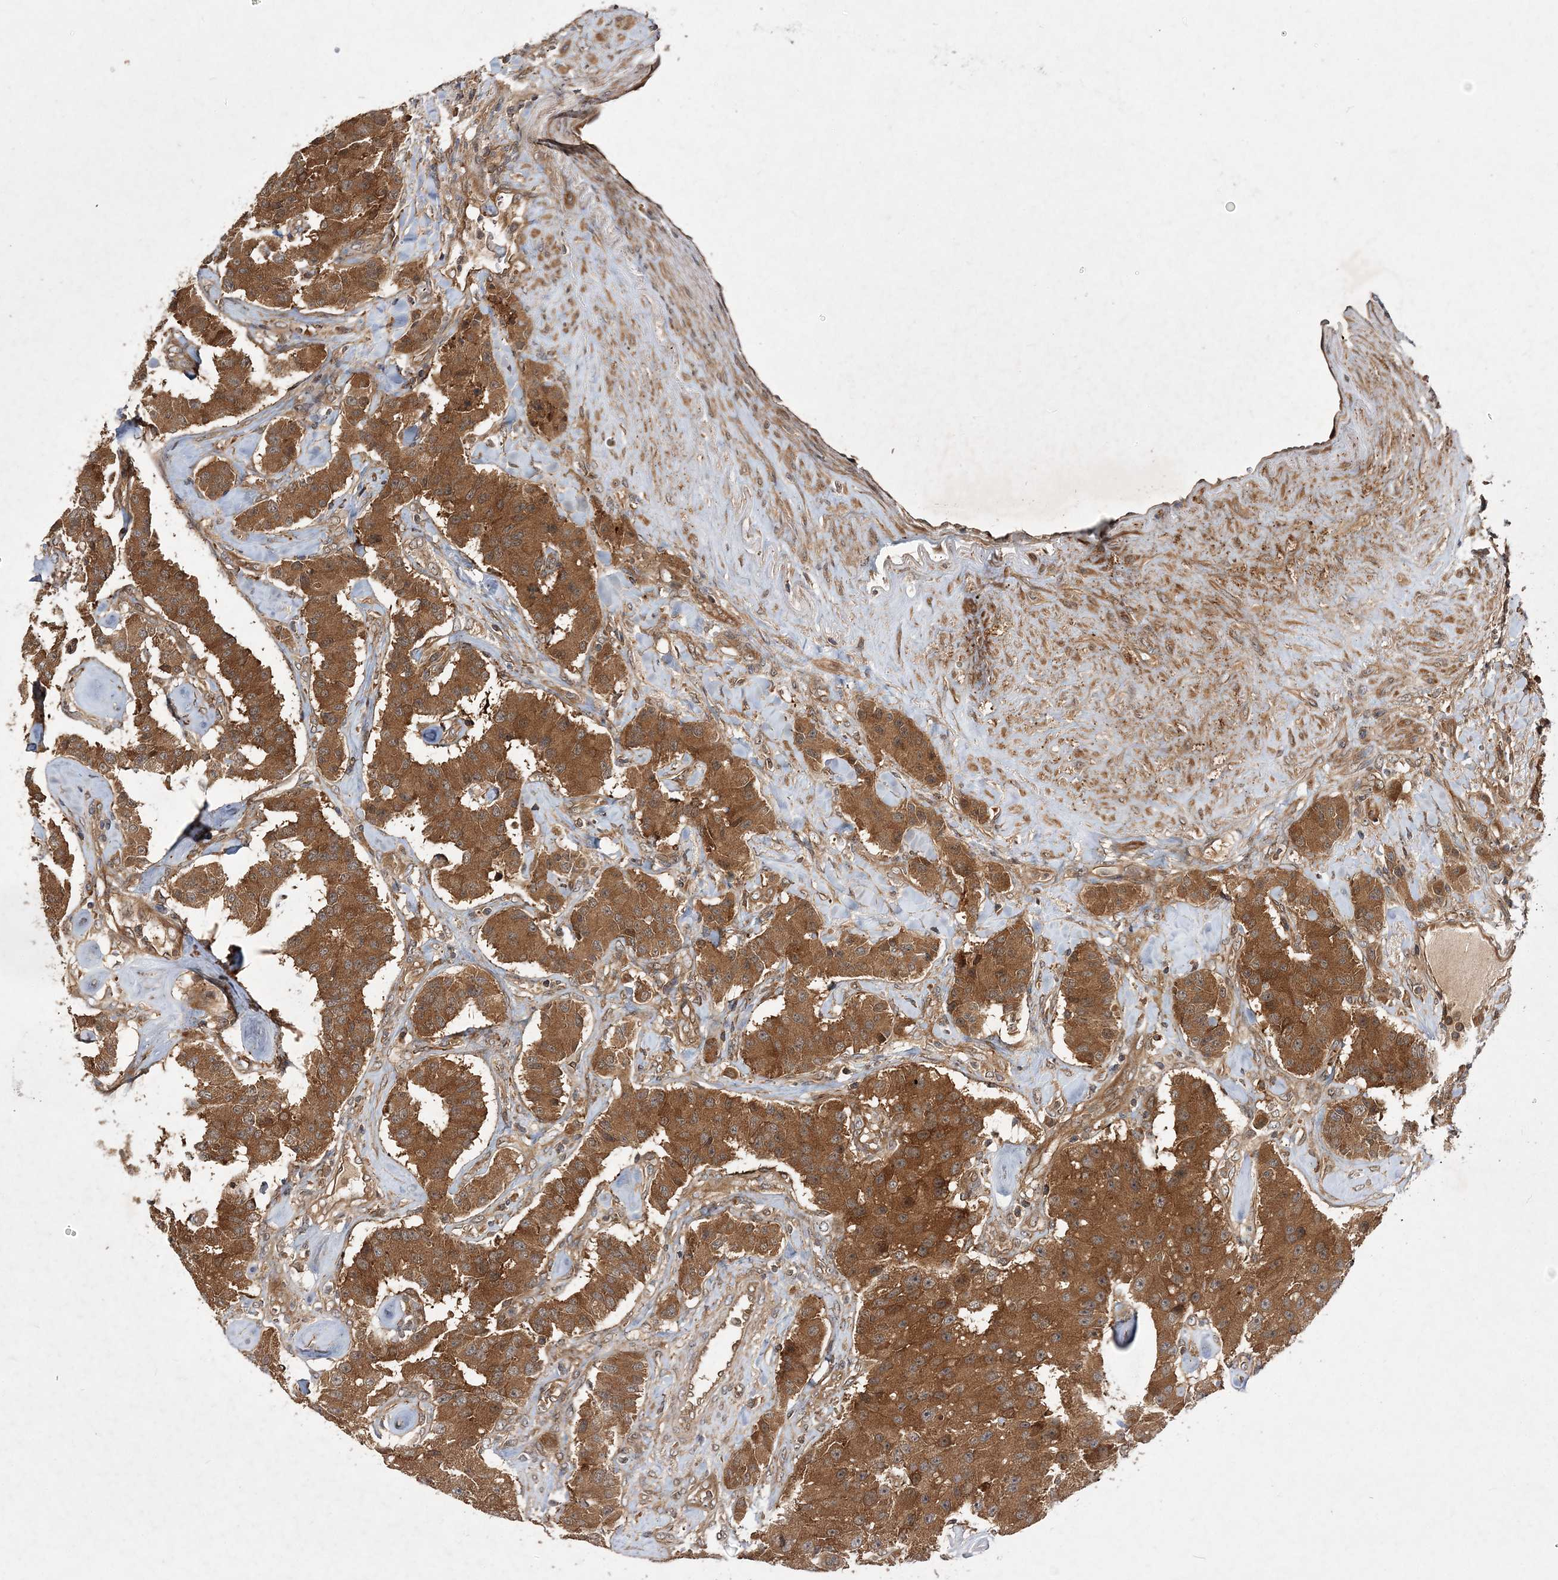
{"staining": {"intensity": "strong", "quantity": ">75%", "location": "cytoplasmic/membranous"}, "tissue": "carcinoid", "cell_type": "Tumor cells", "image_type": "cancer", "snomed": [{"axis": "morphology", "description": "Carcinoid, malignant, NOS"}, {"axis": "topography", "description": "Pancreas"}], "caption": "A micrograph showing strong cytoplasmic/membranous positivity in approximately >75% of tumor cells in carcinoid (malignant), as visualized by brown immunohistochemical staining.", "gene": "TMEM9B", "patient": {"sex": "male", "age": 41}}